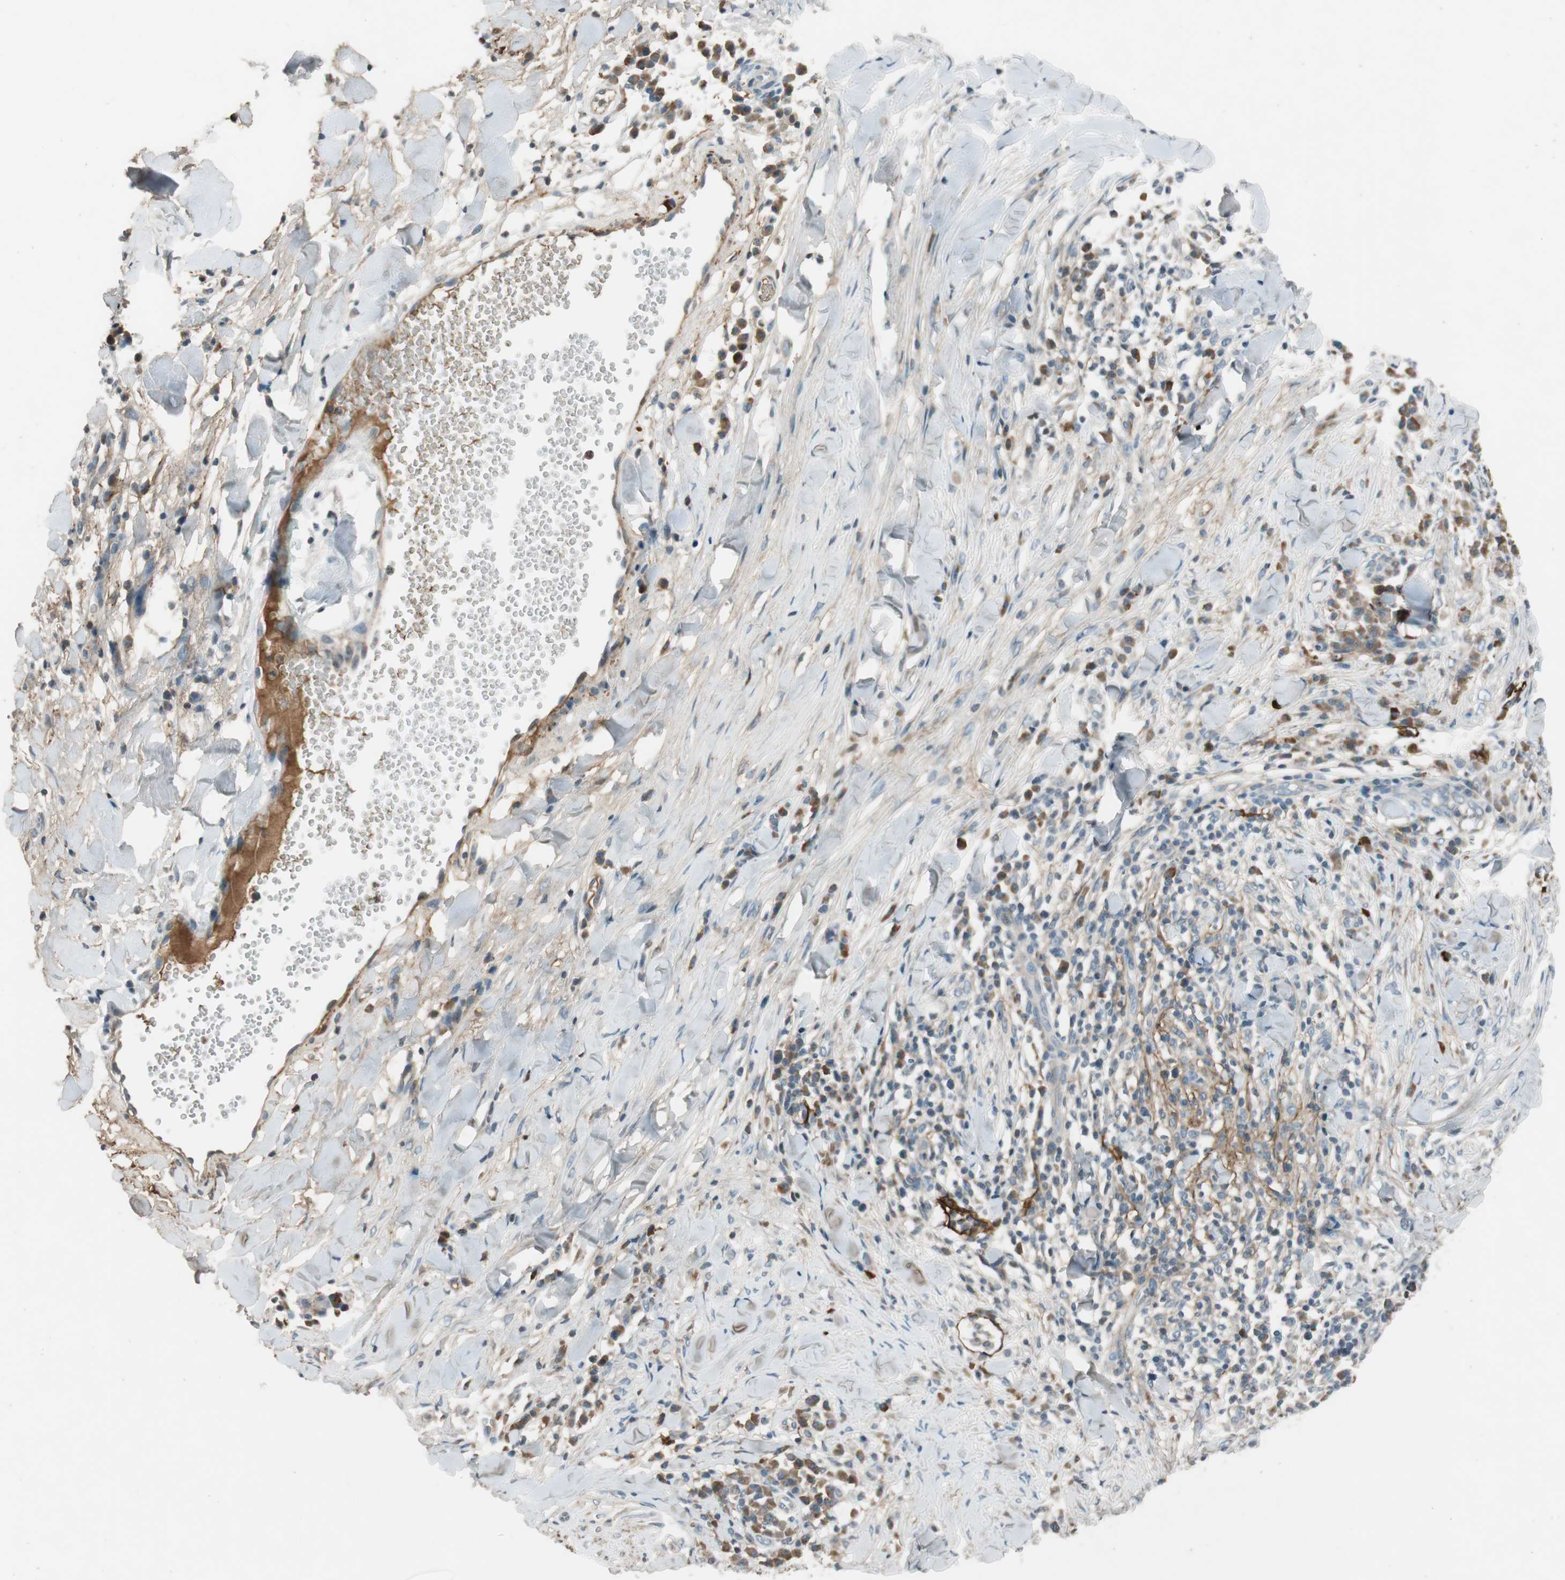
{"staining": {"intensity": "weak", "quantity": "25%-75%", "location": "cytoplasmic/membranous"}, "tissue": "skin cancer", "cell_type": "Tumor cells", "image_type": "cancer", "snomed": [{"axis": "morphology", "description": "Squamous cell carcinoma, NOS"}, {"axis": "topography", "description": "Skin"}], "caption": "Immunohistochemical staining of human squamous cell carcinoma (skin) exhibits low levels of weak cytoplasmic/membranous expression in about 25%-75% of tumor cells.", "gene": "PDPN", "patient": {"sex": "male", "age": 24}}